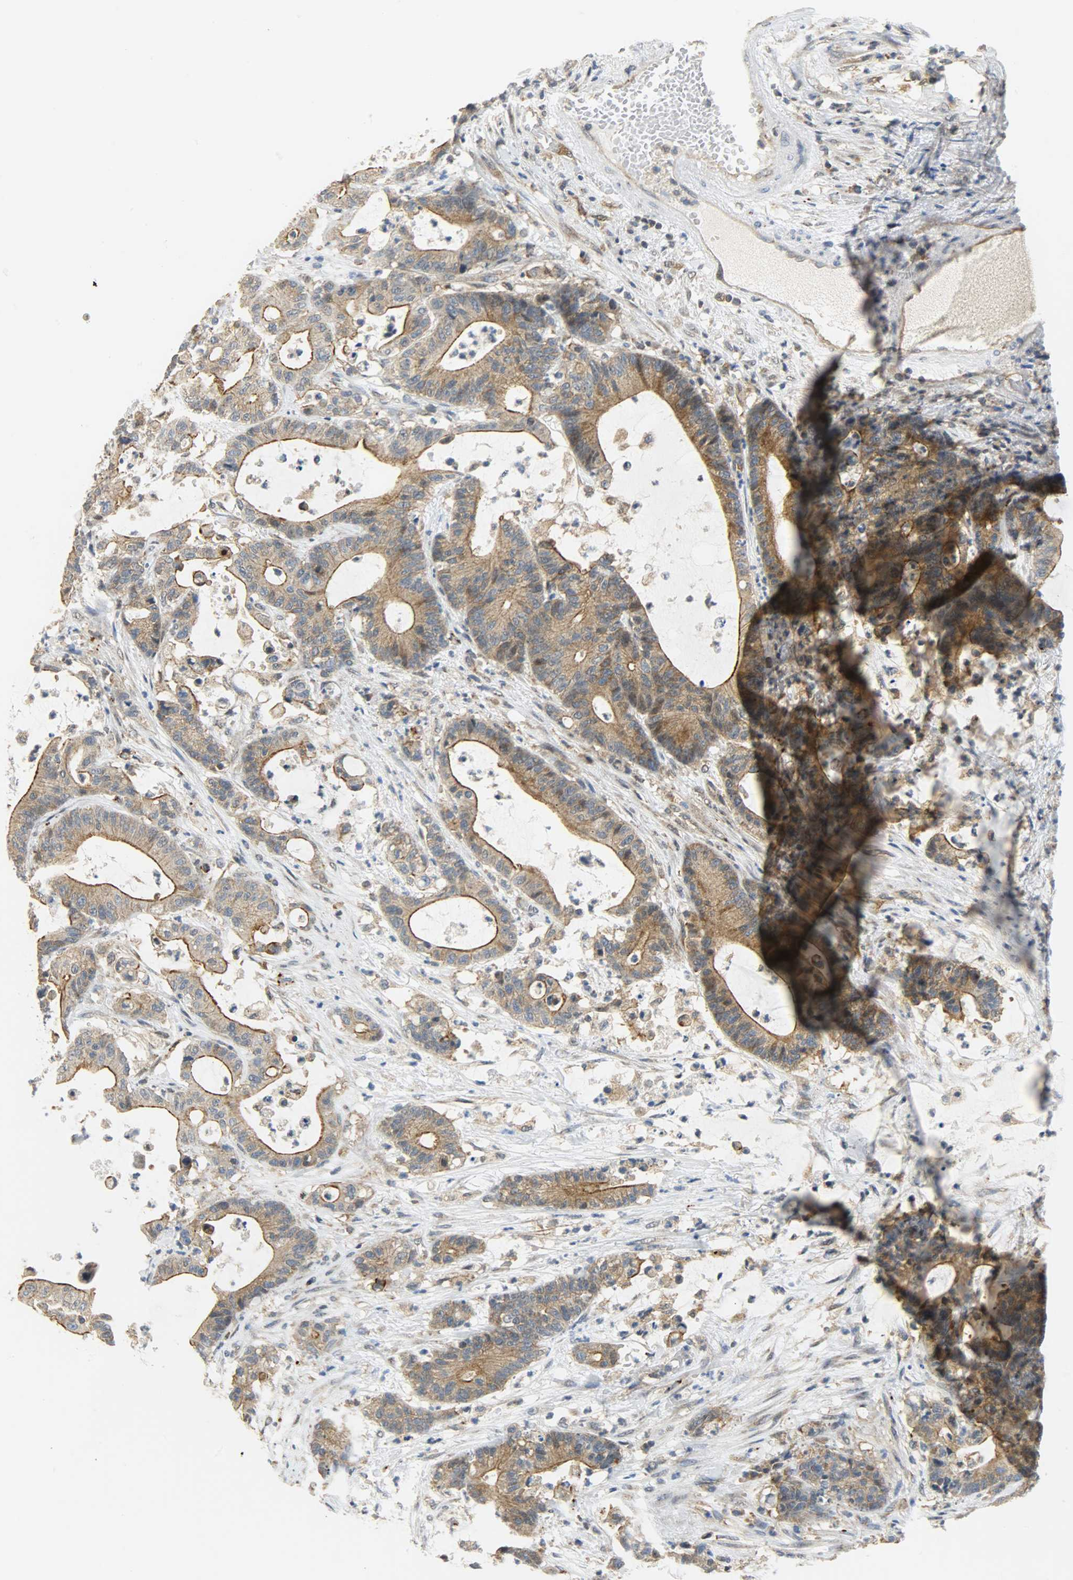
{"staining": {"intensity": "moderate", "quantity": ">75%", "location": "cytoplasmic/membranous"}, "tissue": "colorectal cancer", "cell_type": "Tumor cells", "image_type": "cancer", "snomed": [{"axis": "morphology", "description": "Adenocarcinoma, NOS"}, {"axis": "topography", "description": "Colon"}], "caption": "A medium amount of moderate cytoplasmic/membranous staining is appreciated in approximately >75% of tumor cells in colorectal adenocarcinoma tissue. (Stains: DAB (3,3'-diaminobenzidine) in brown, nuclei in blue, Microscopy: brightfield microscopy at high magnification).", "gene": "GIT2", "patient": {"sex": "female", "age": 84}}